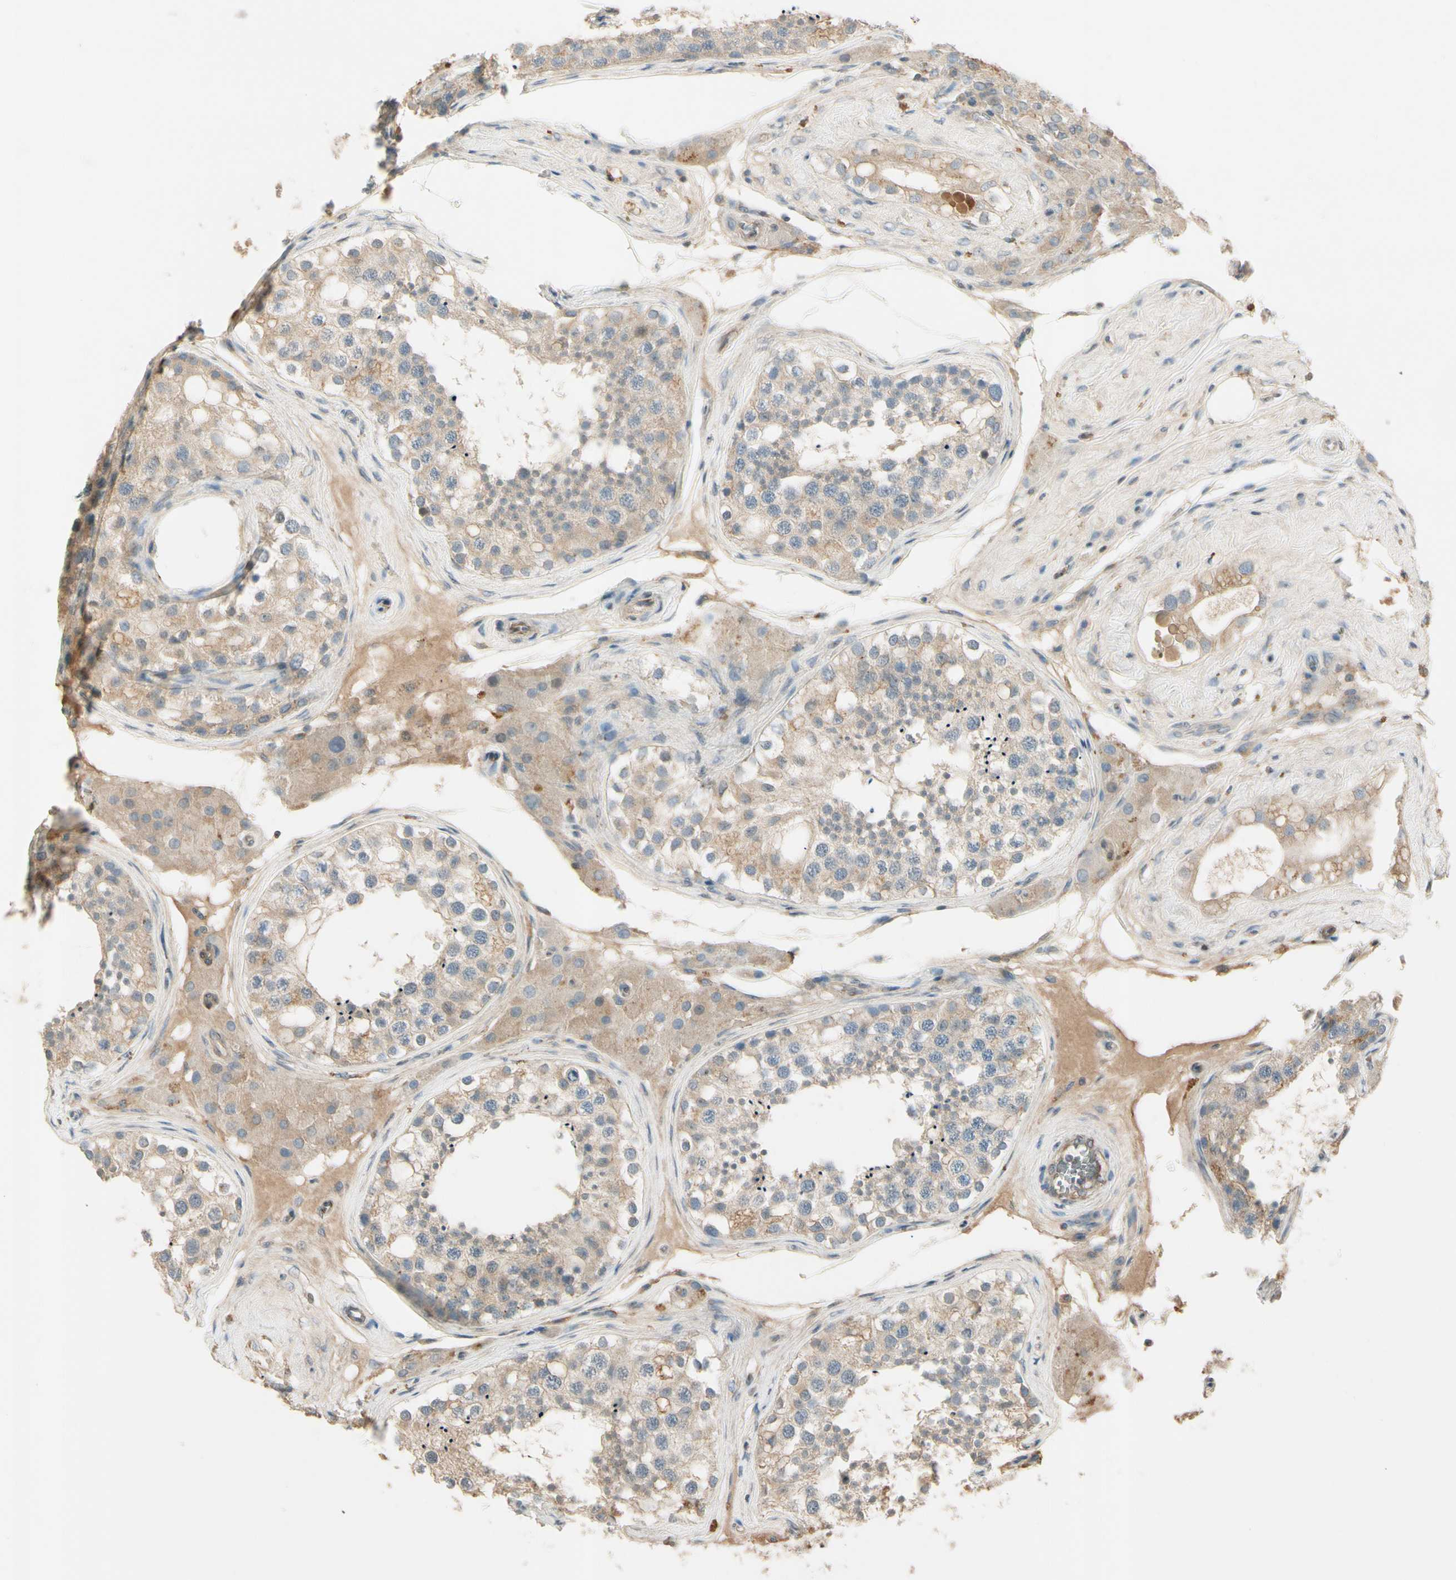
{"staining": {"intensity": "weak", "quantity": "25%-75%", "location": "cytoplasmic/membranous"}, "tissue": "testis", "cell_type": "Cells in seminiferous ducts", "image_type": "normal", "snomed": [{"axis": "morphology", "description": "Normal tissue, NOS"}, {"axis": "topography", "description": "Testis"}], "caption": "High-magnification brightfield microscopy of normal testis stained with DAB (brown) and counterstained with hematoxylin (blue). cells in seminiferous ducts exhibit weak cytoplasmic/membranous positivity is identified in approximately25%-75% of cells.", "gene": "PPP3CB", "patient": {"sex": "male", "age": 68}}